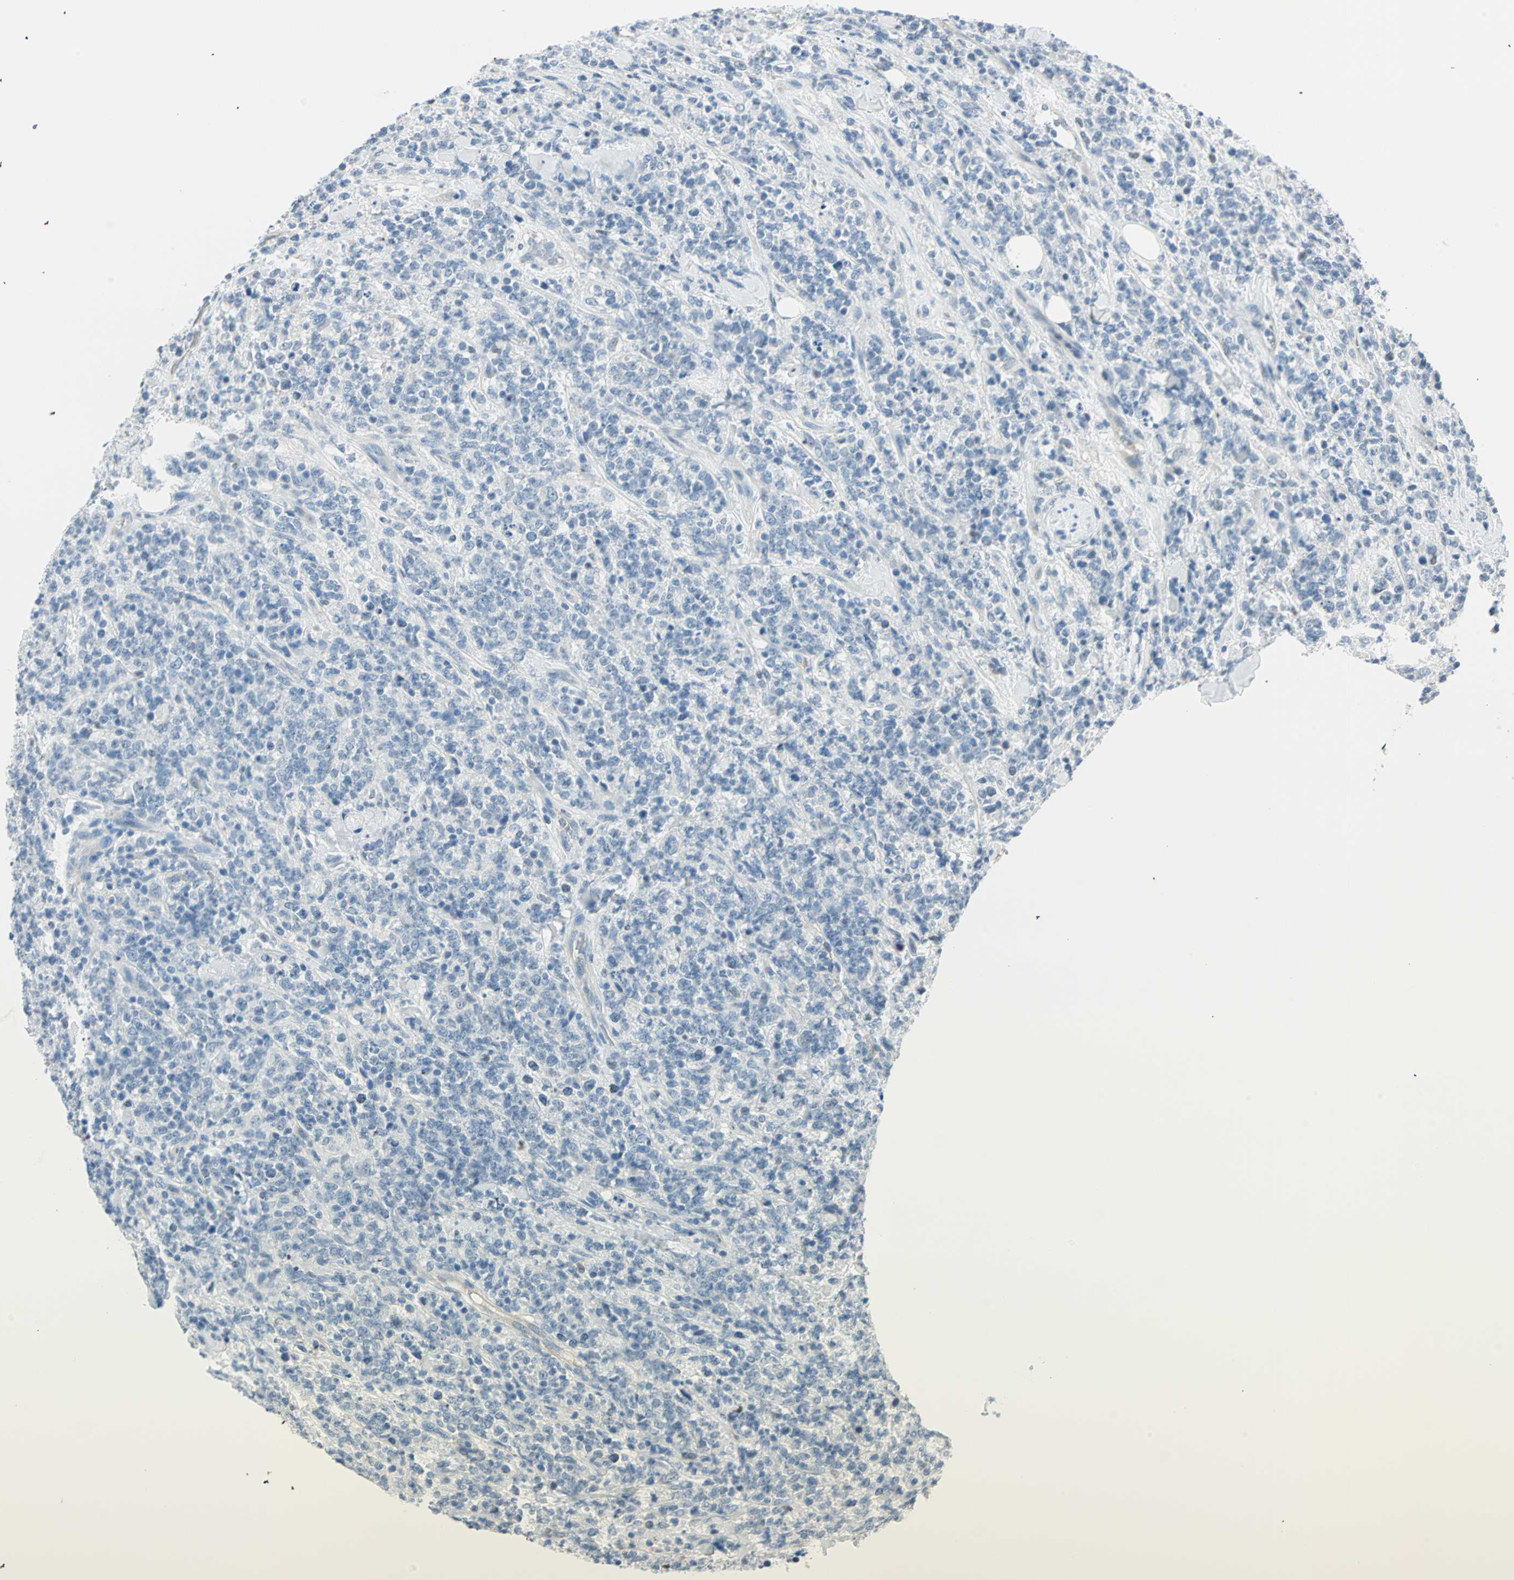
{"staining": {"intensity": "negative", "quantity": "none", "location": "none"}, "tissue": "lymphoma", "cell_type": "Tumor cells", "image_type": "cancer", "snomed": [{"axis": "morphology", "description": "Malignant lymphoma, non-Hodgkin's type, High grade"}, {"axis": "topography", "description": "Soft tissue"}], "caption": "Immunohistochemistry image of human high-grade malignant lymphoma, non-Hodgkin's type stained for a protein (brown), which exhibits no positivity in tumor cells.", "gene": "MLLT10", "patient": {"sex": "male", "age": 18}}